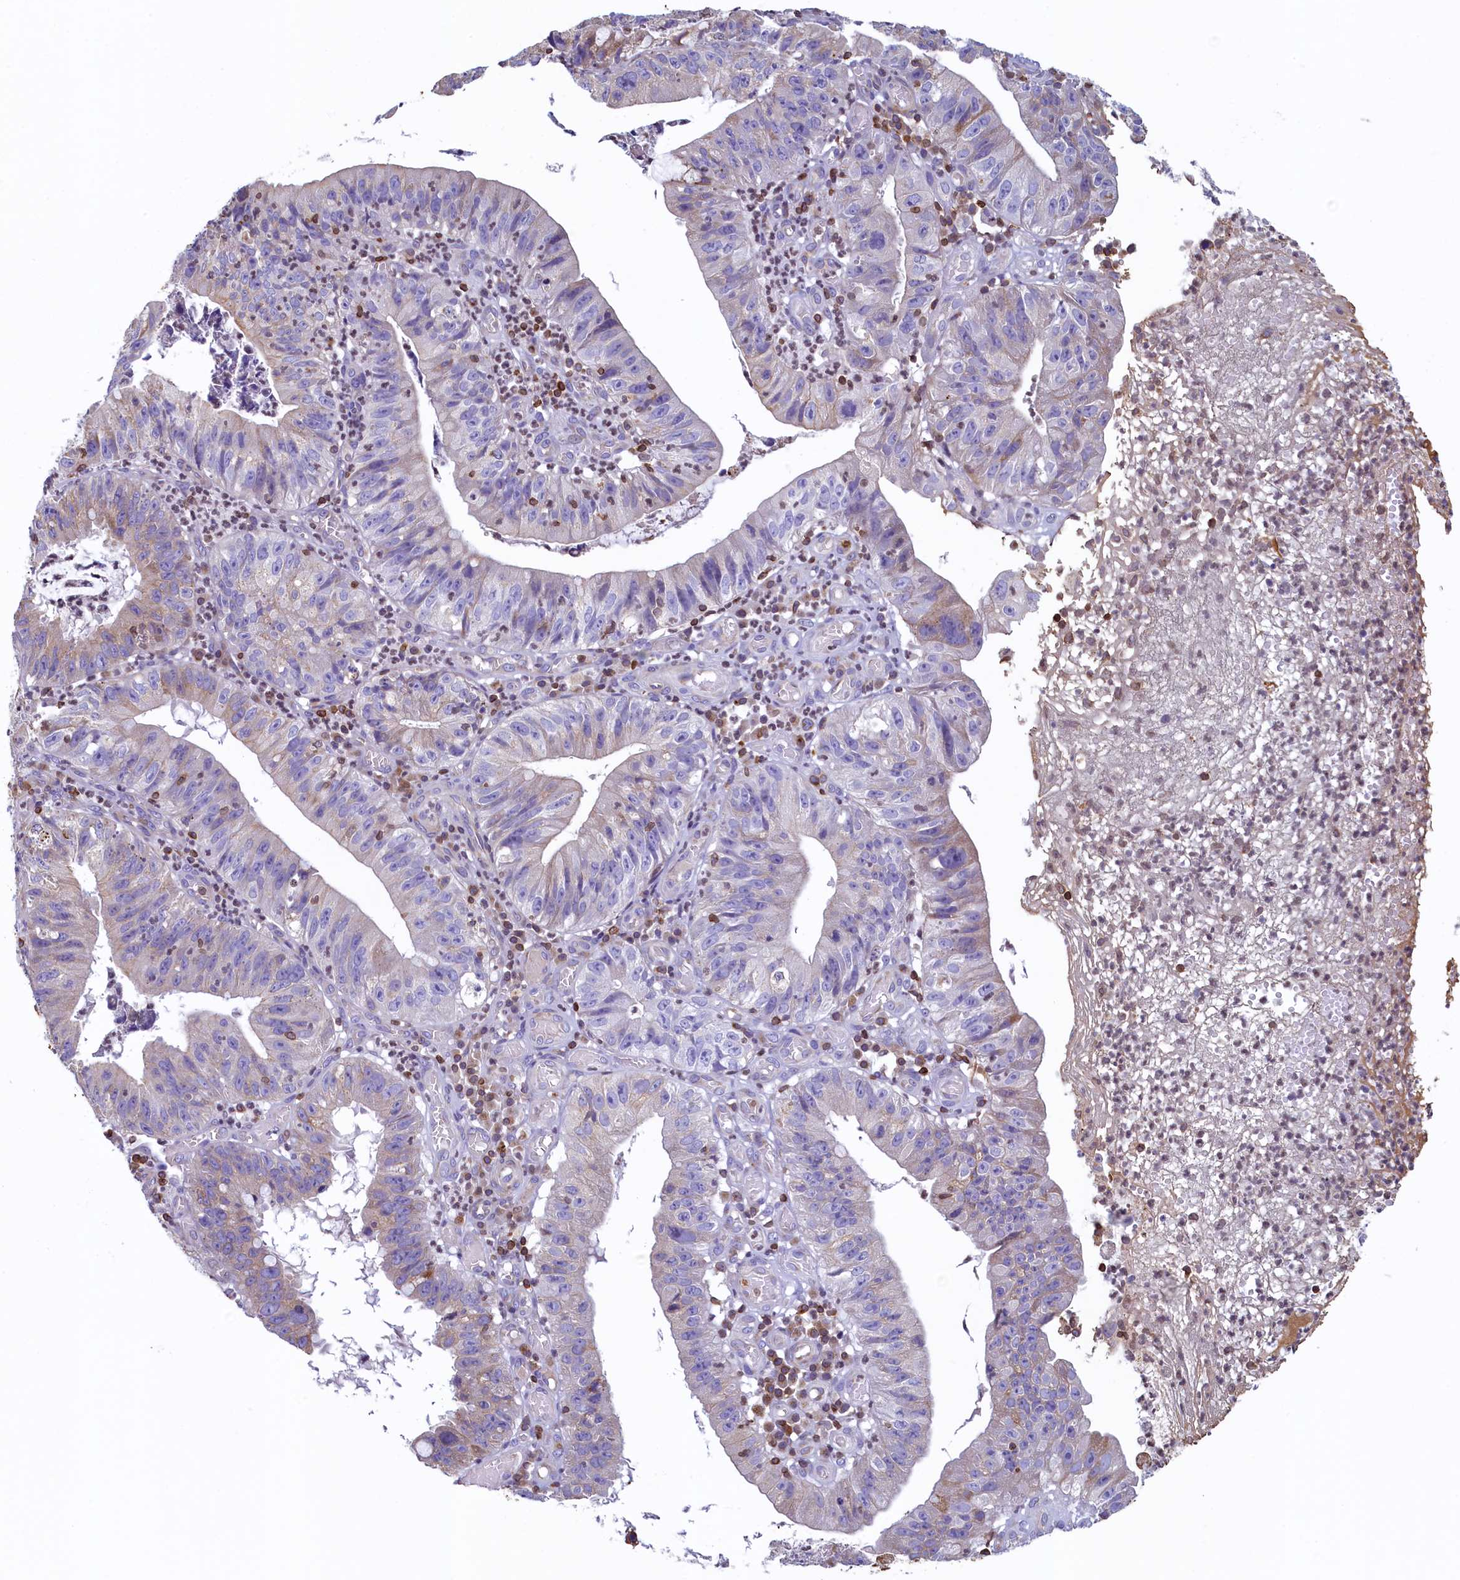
{"staining": {"intensity": "weak", "quantity": "<25%", "location": "cytoplasmic/membranous"}, "tissue": "stomach cancer", "cell_type": "Tumor cells", "image_type": "cancer", "snomed": [{"axis": "morphology", "description": "Adenocarcinoma, NOS"}, {"axis": "topography", "description": "Stomach"}], "caption": "An immunohistochemistry (IHC) photomicrograph of stomach cancer (adenocarcinoma) is shown. There is no staining in tumor cells of stomach cancer (adenocarcinoma). The staining is performed using DAB brown chromogen with nuclei counter-stained in using hematoxylin.", "gene": "TRAF3IP3", "patient": {"sex": "male", "age": 59}}